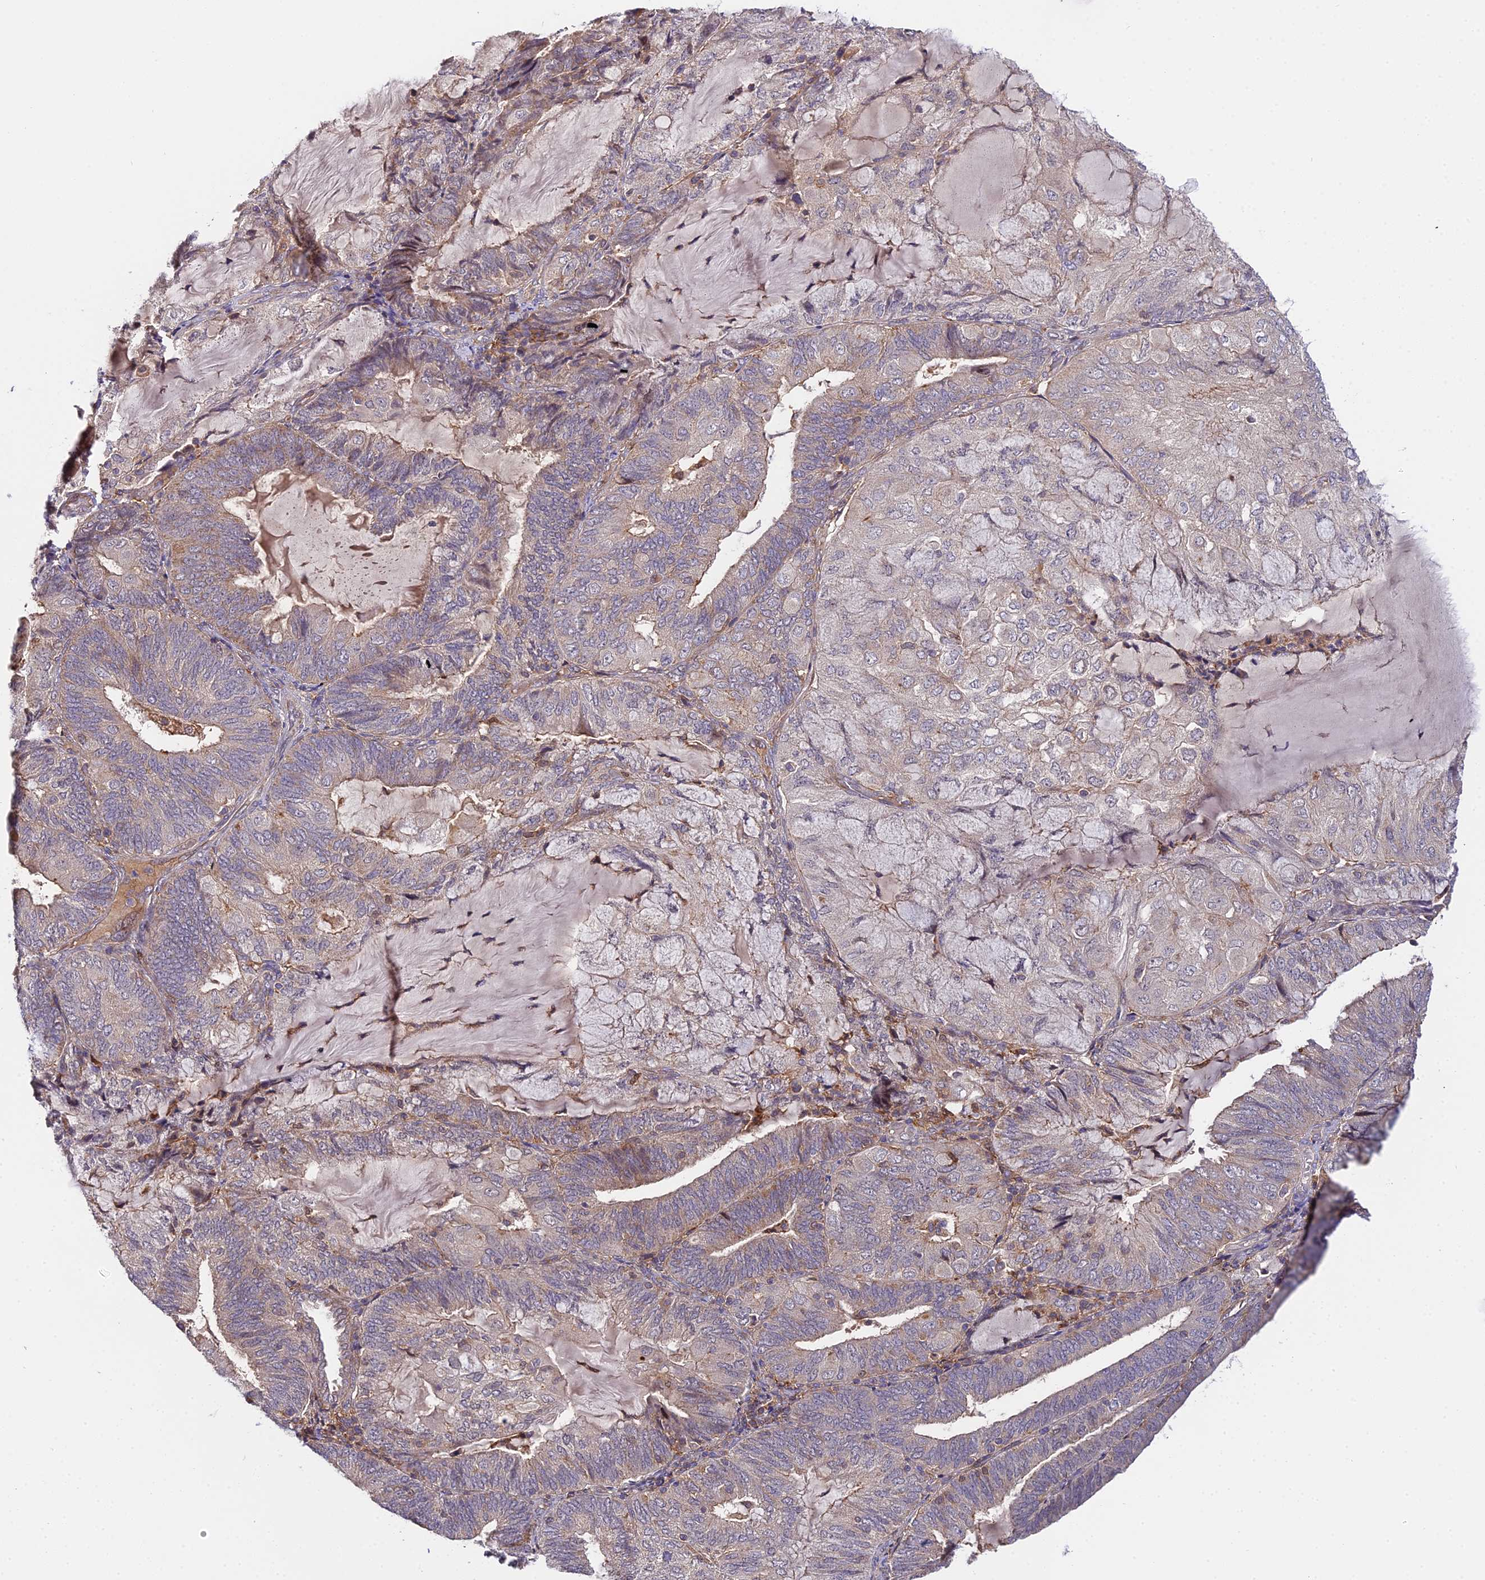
{"staining": {"intensity": "weak", "quantity": "25%-75%", "location": "cytoplasmic/membranous"}, "tissue": "endometrial cancer", "cell_type": "Tumor cells", "image_type": "cancer", "snomed": [{"axis": "morphology", "description": "Adenocarcinoma, NOS"}, {"axis": "topography", "description": "Endometrium"}], "caption": "IHC photomicrograph of neoplastic tissue: endometrial adenocarcinoma stained using immunohistochemistry reveals low levels of weak protein expression localized specifically in the cytoplasmic/membranous of tumor cells, appearing as a cytoplasmic/membranous brown color.", "gene": "ZBED8", "patient": {"sex": "female", "age": 81}}